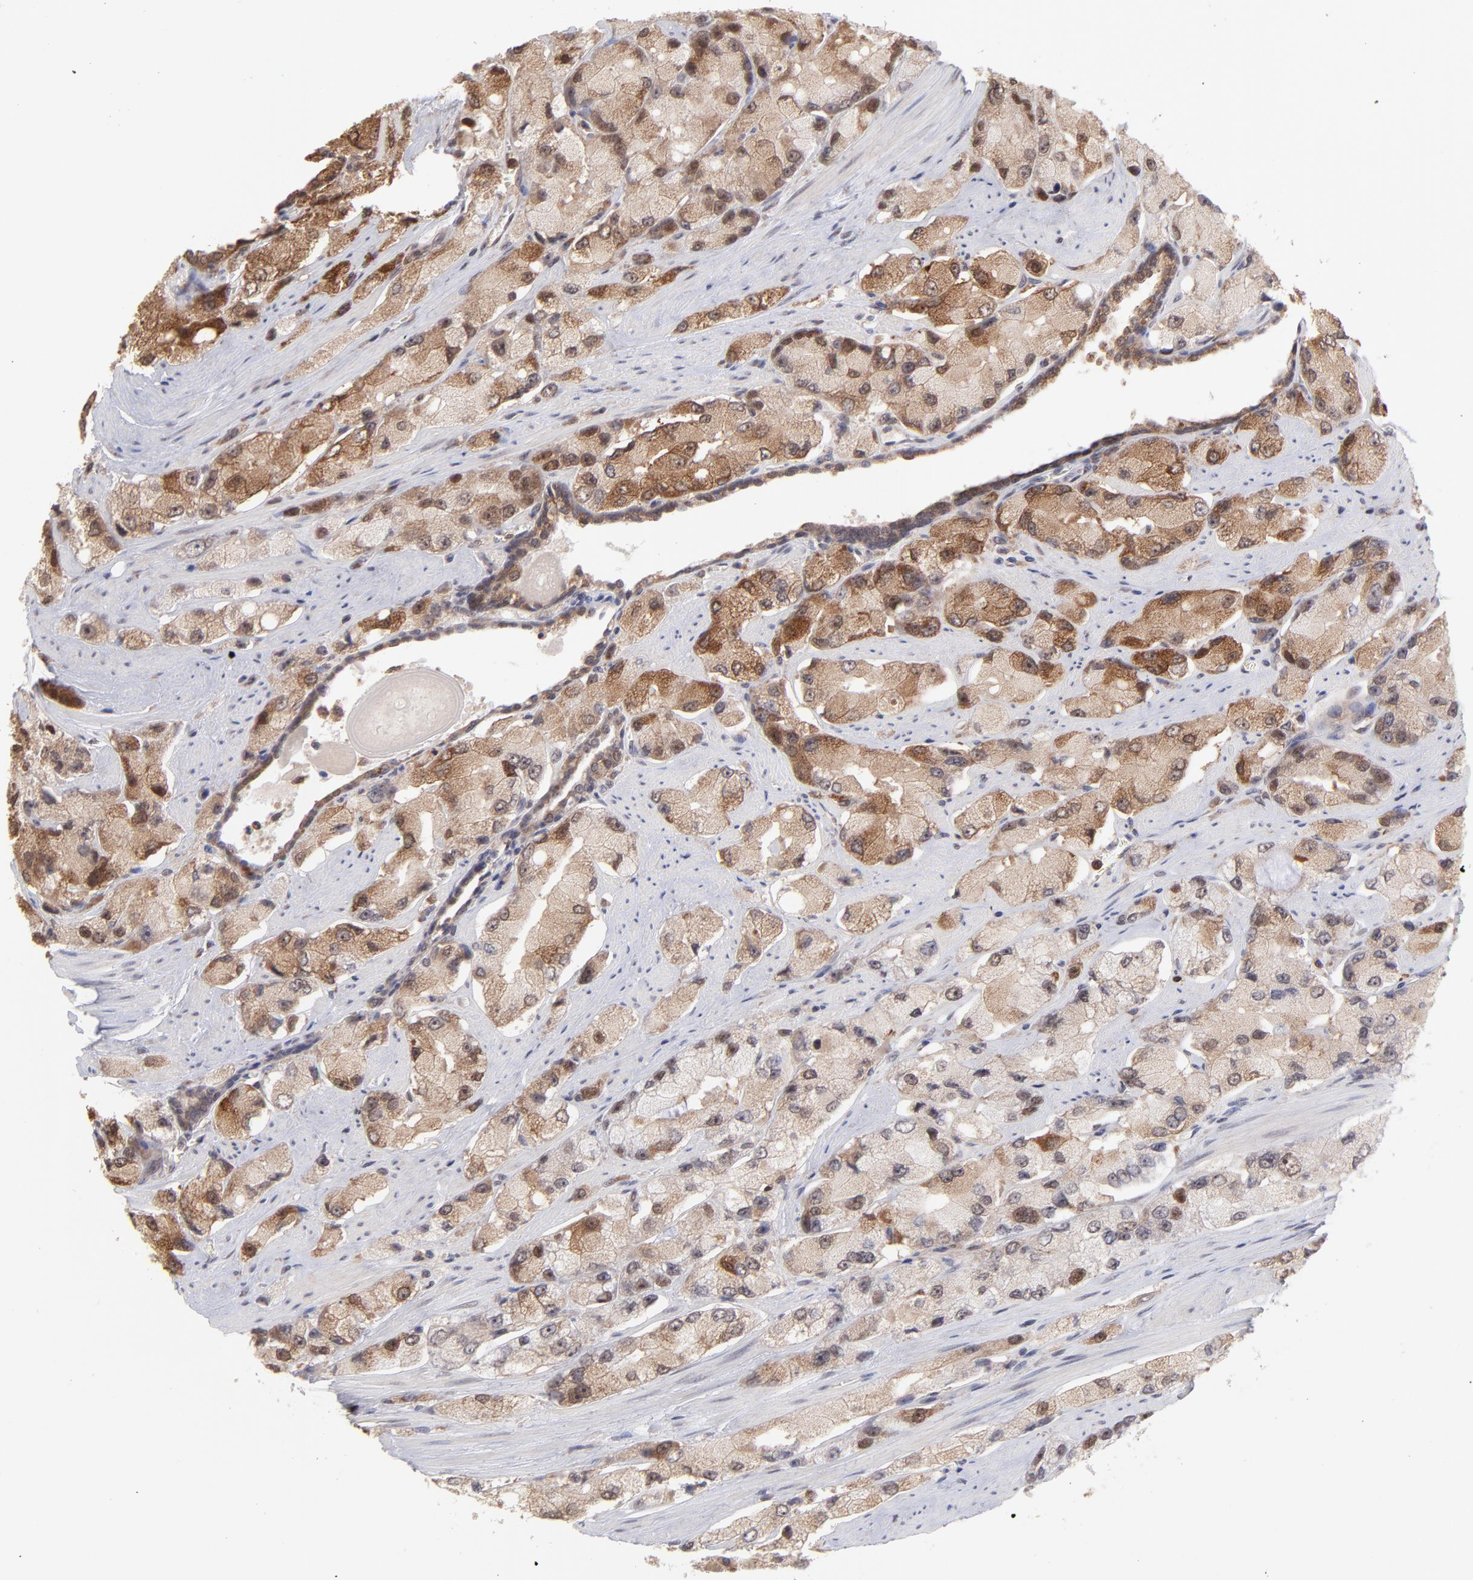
{"staining": {"intensity": "moderate", "quantity": ">75%", "location": "cytoplasmic/membranous"}, "tissue": "prostate cancer", "cell_type": "Tumor cells", "image_type": "cancer", "snomed": [{"axis": "morphology", "description": "Adenocarcinoma, High grade"}, {"axis": "topography", "description": "Prostate"}], "caption": "Immunohistochemical staining of human prostate adenocarcinoma (high-grade) shows medium levels of moderate cytoplasmic/membranous staining in approximately >75% of tumor cells. Using DAB (brown) and hematoxylin (blue) stains, captured at high magnification using brightfield microscopy.", "gene": "OAS1", "patient": {"sex": "male", "age": 58}}